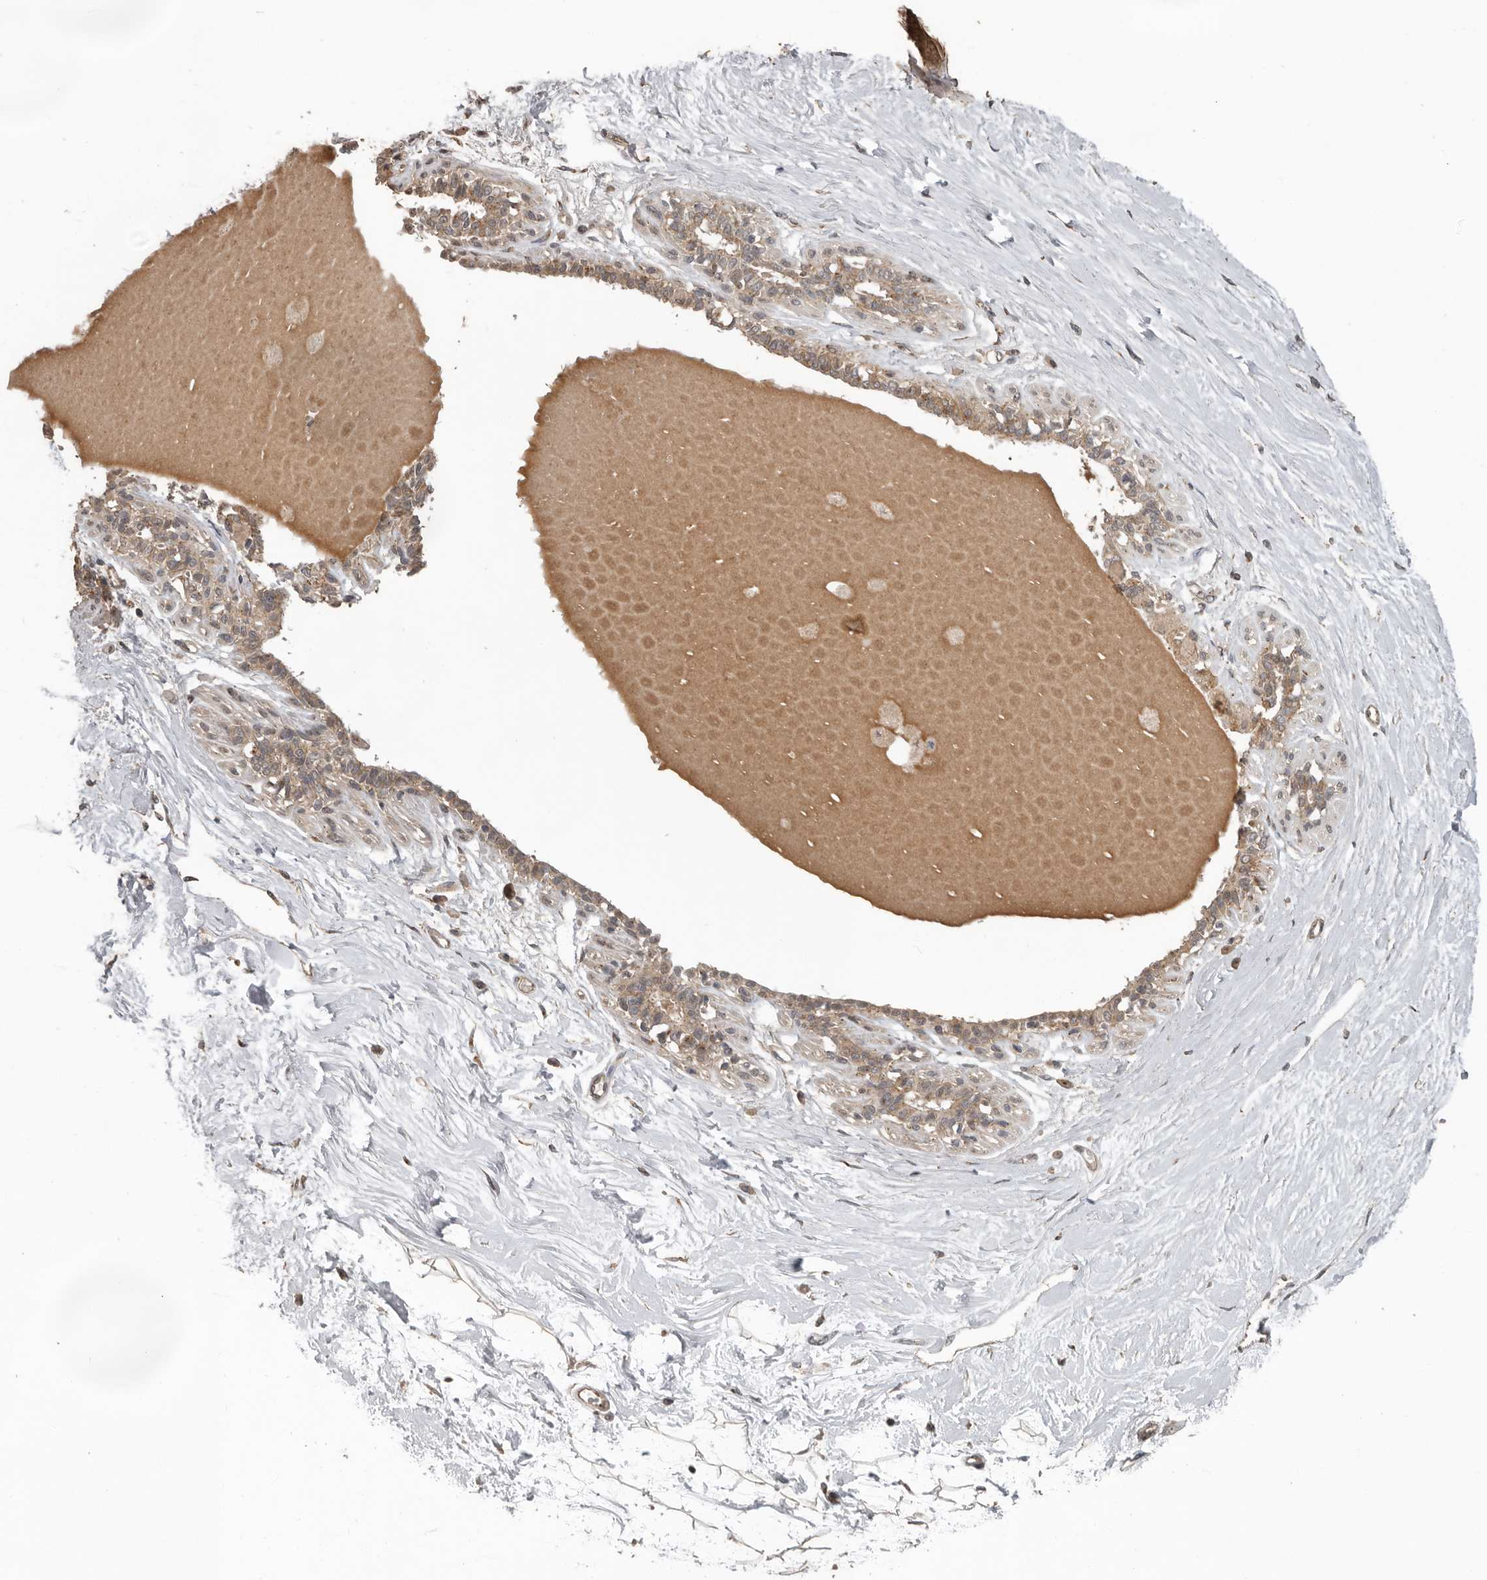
{"staining": {"intensity": "negative", "quantity": "none", "location": "none"}, "tissue": "breast", "cell_type": "Adipocytes", "image_type": "normal", "snomed": [{"axis": "morphology", "description": "Normal tissue, NOS"}, {"axis": "topography", "description": "Breast"}], "caption": "A high-resolution image shows immunohistochemistry staining of unremarkable breast, which displays no significant staining in adipocytes.", "gene": "CEP350", "patient": {"sex": "female", "age": 45}}